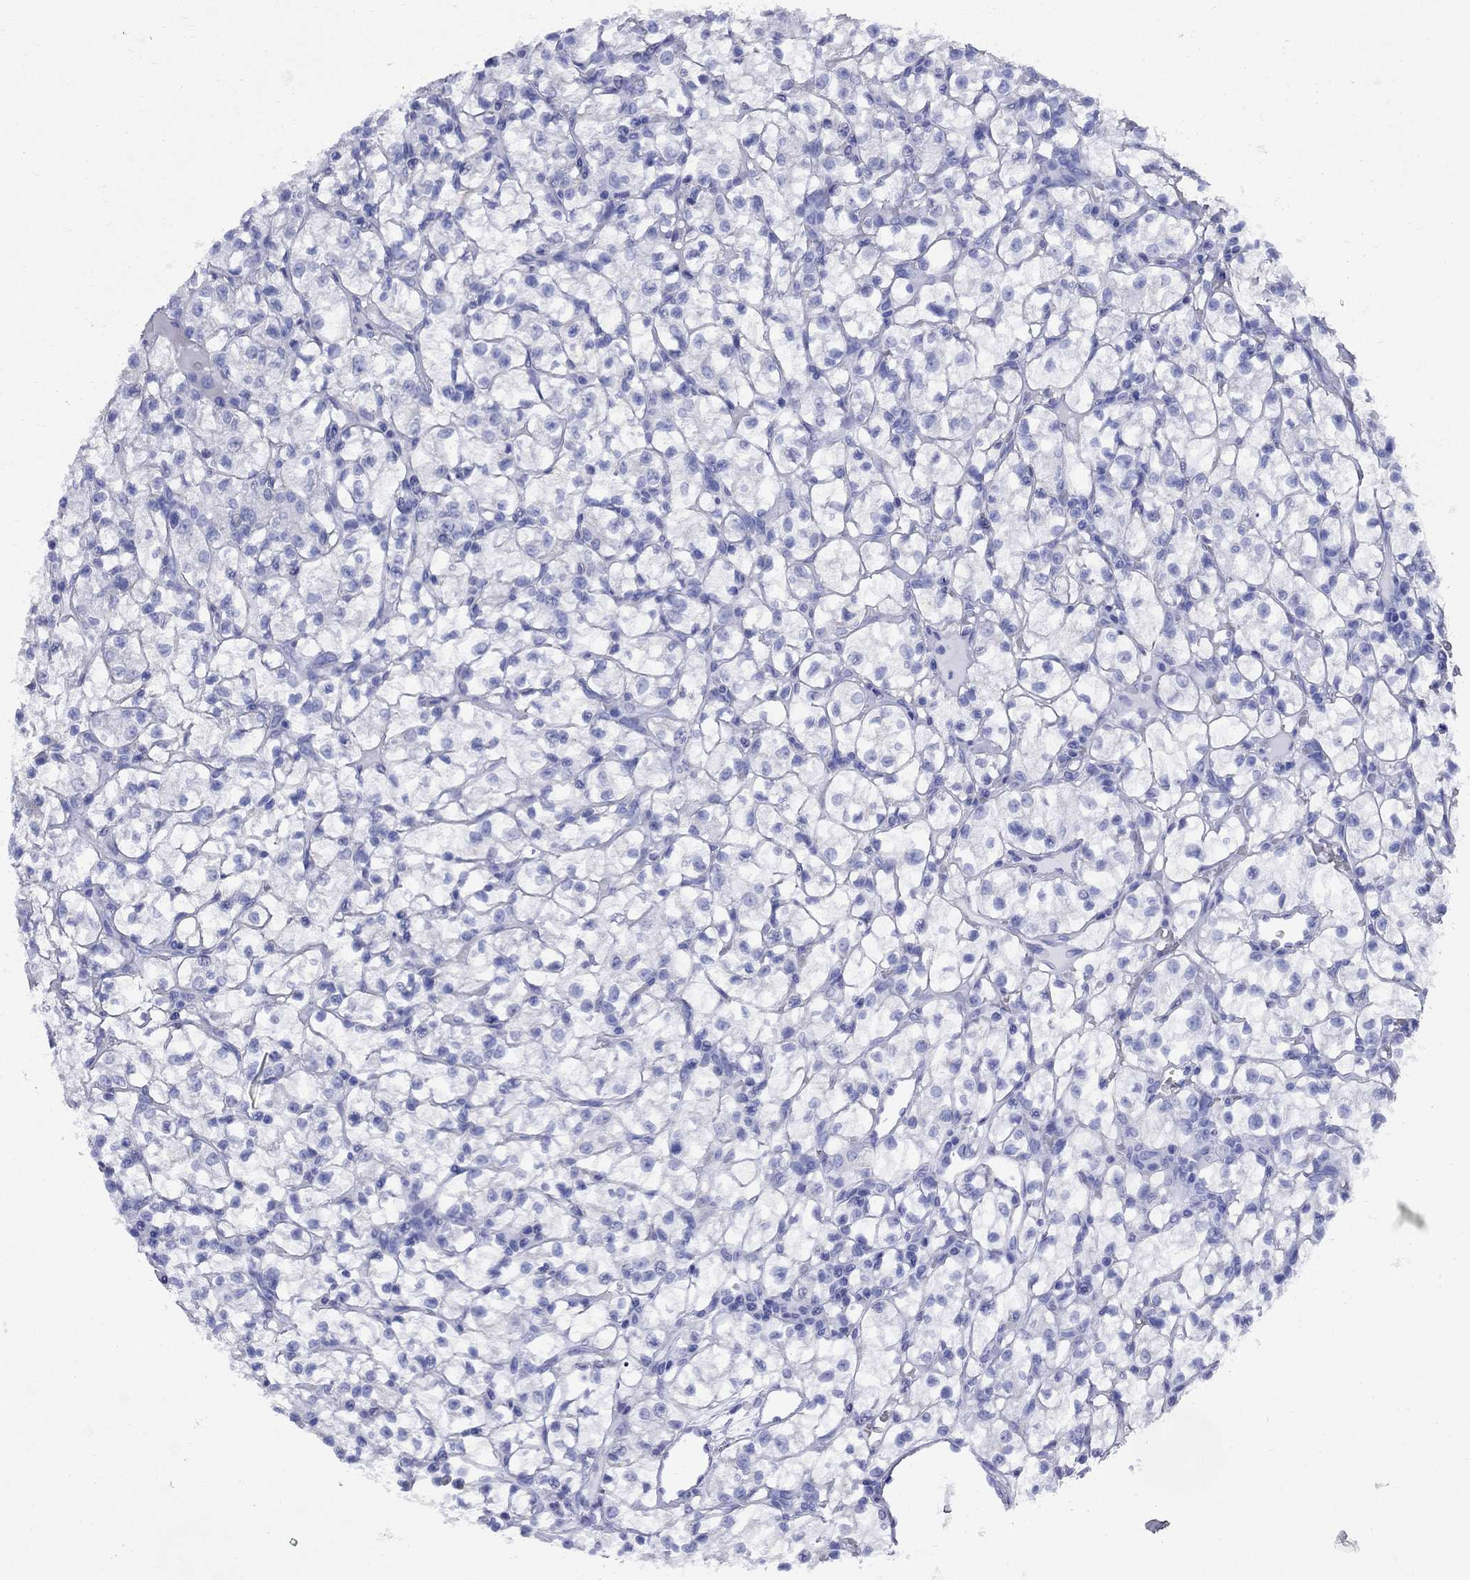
{"staining": {"intensity": "negative", "quantity": "none", "location": "none"}, "tissue": "renal cancer", "cell_type": "Tumor cells", "image_type": "cancer", "snomed": [{"axis": "morphology", "description": "Adenocarcinoma, NOS"}, {"axis": "topography", "description": "Kidney"}], "caption": "Renal adenocarcinoma was stained to show a protein in brown. There is no significant staining in tumor cells.", "gene": "STAB2", "patient": {"sex": "female", "age": 64}}